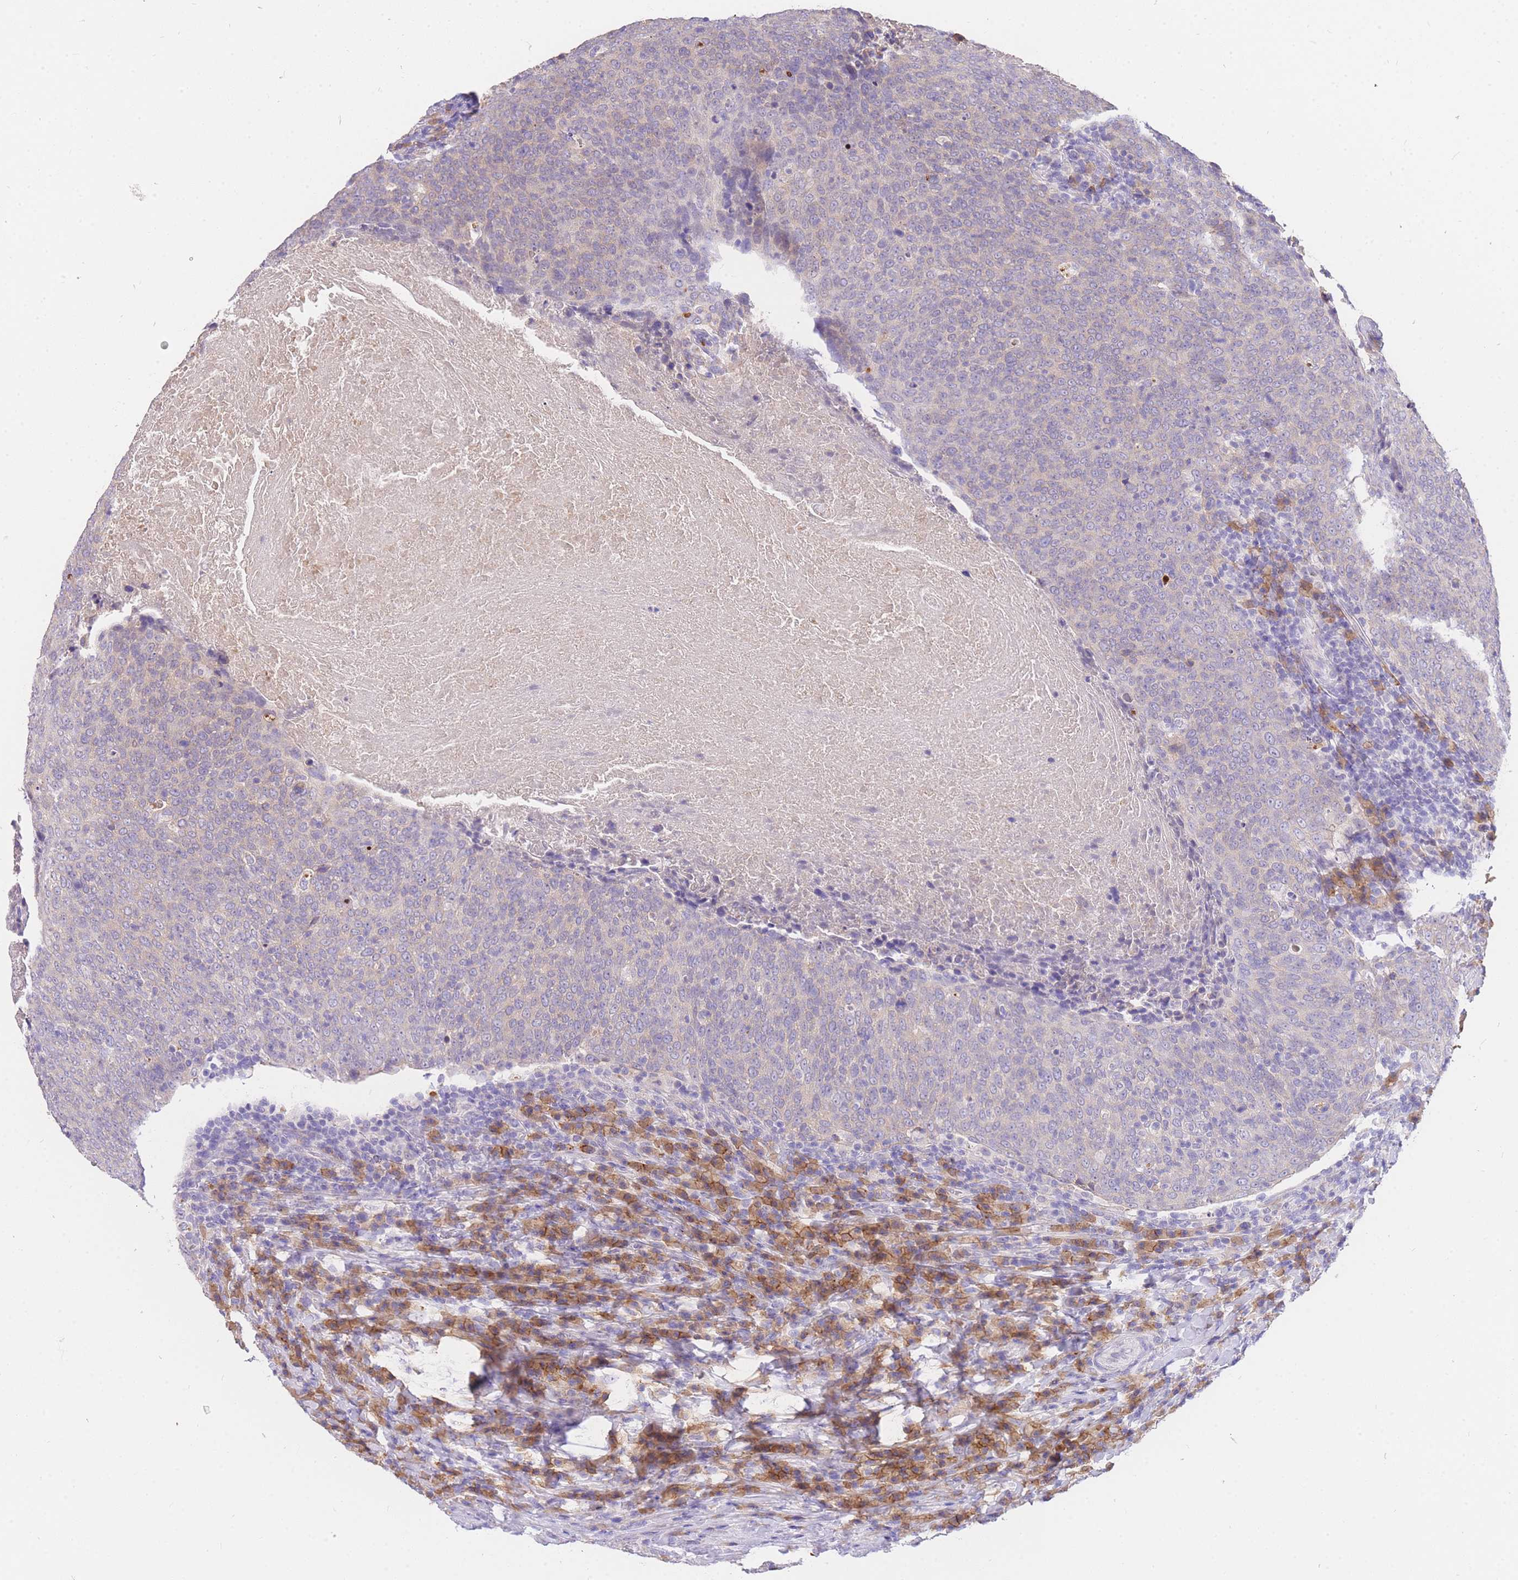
{"staining": {"intensity": "negative", "quantity": "none", "location": "none"}, "tissue": "head and neck cancer", "cell_type": "Tumor cells", "image_type": "cancer", "snomed": [{"axis": "morphology", "description": "Squamous cell carcinoma, NOS"}, {"axis": "morphology", "description": "Squamous cell carcinoma, metastatic, NOS"}, {"axis": "topography", "description": "Lymph node"}, {"axis": "topography", "description": "Head-Neck"}], "caption": "High power microscopy image of an IHC image of head and neck cancer (squamous cell carcinoma), revealing no significant expression in tumor cells.", "gene": "C2orf88", "patient": {"sex": "male", "age": 62}}